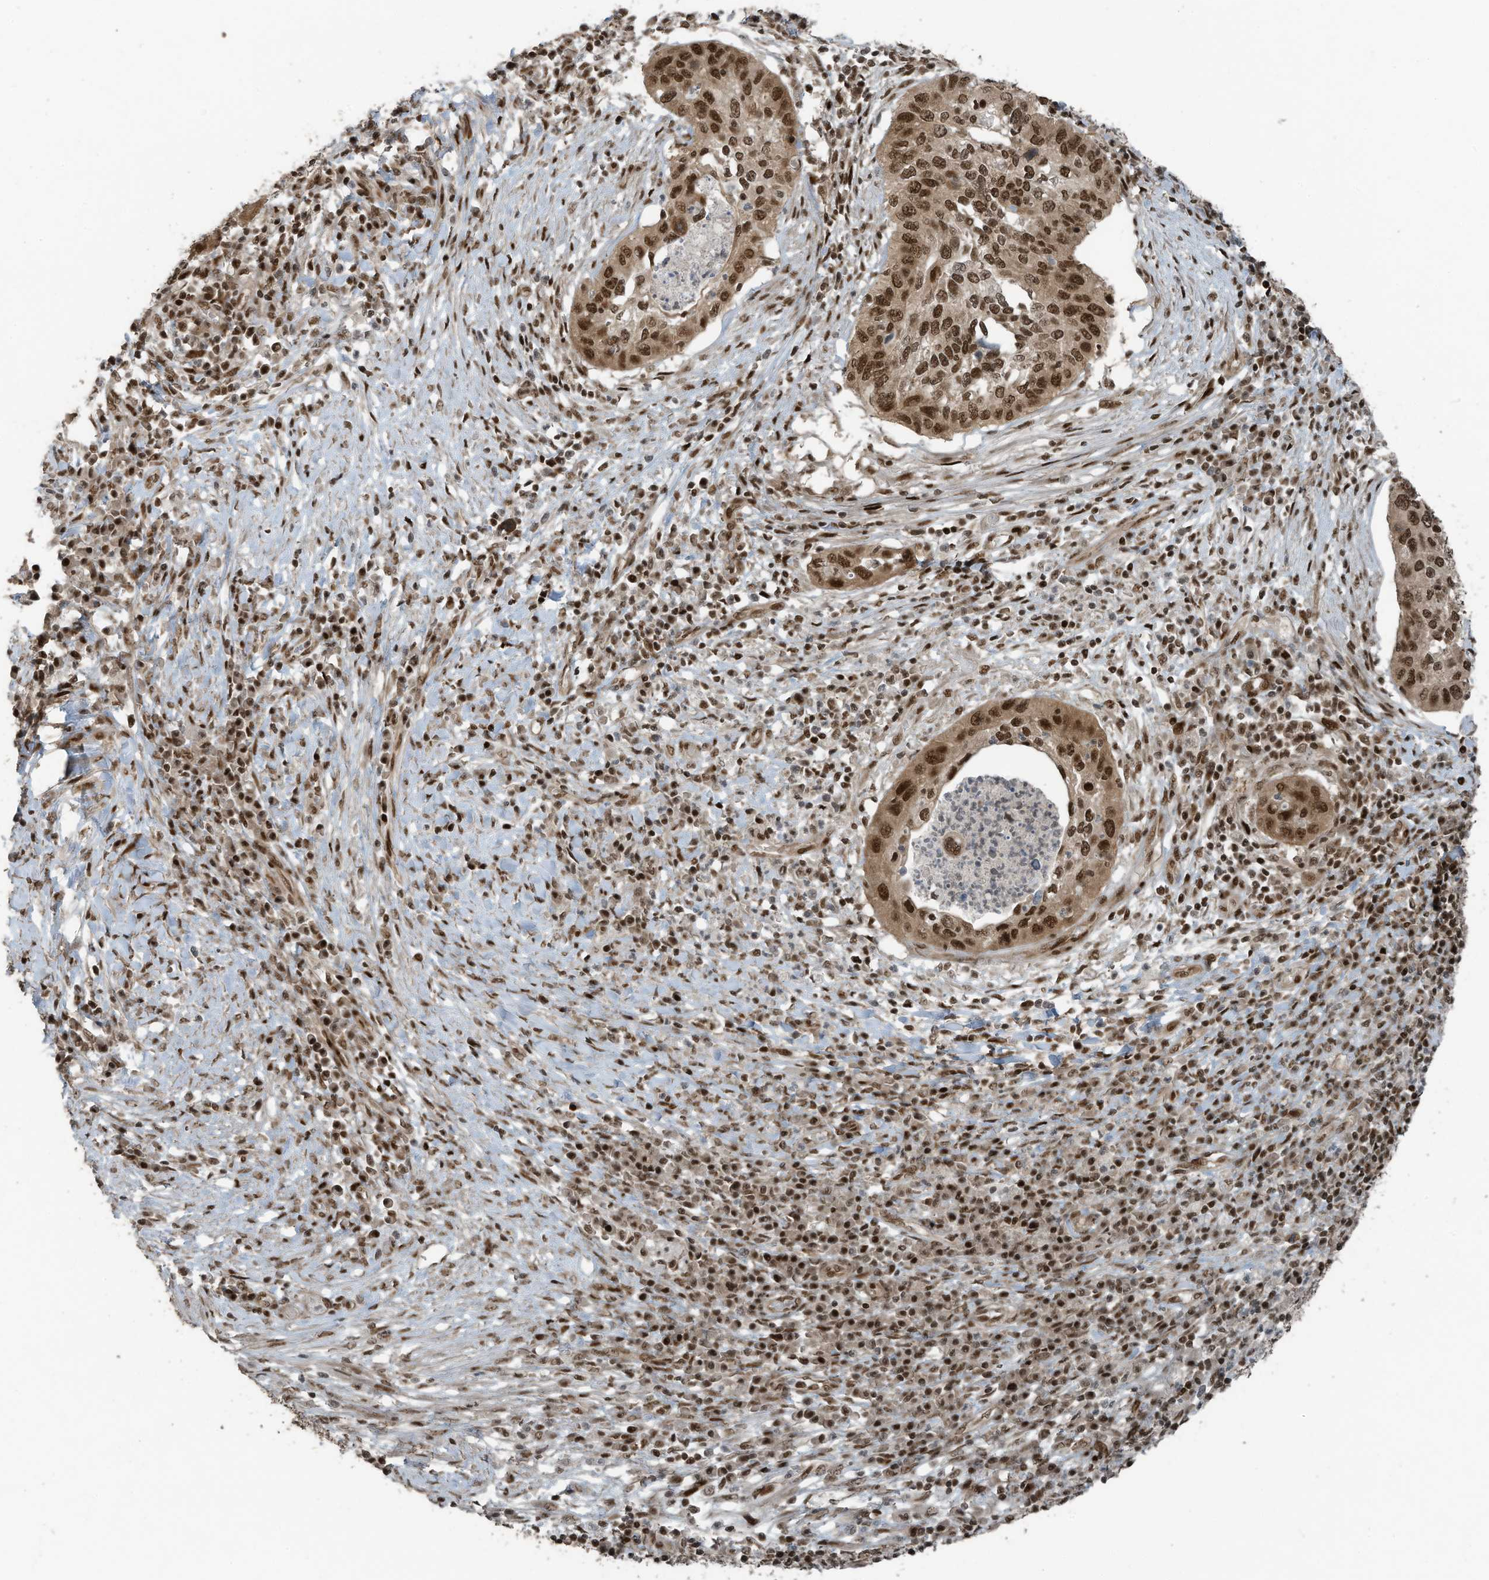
{"staining": {"intensity": "strong", "quantity": ">75%", "location": "nuclear"}, "tissue": "cervical cancer", "cell_type": "Tumor cells", "image_type": "cancer", "snomed": [{"axis": "morphology", "description": "Squamous cell carcinoma, NOS"}, {"axis": "topography", "description": "Cervix"}], "caption": "Immunohistochemical staining of cervical cancer exhibits strong nuclear protein expression in approximately >75% of tumor cells. The staining is performed using DAB (3,3'-diaminobenzidine) brown chromogen to label protein expression. The nuclei are counter-stained blue using hematoxylin.", "gene": "PCNP", "patient": {"sex": "female", "age": 38}}